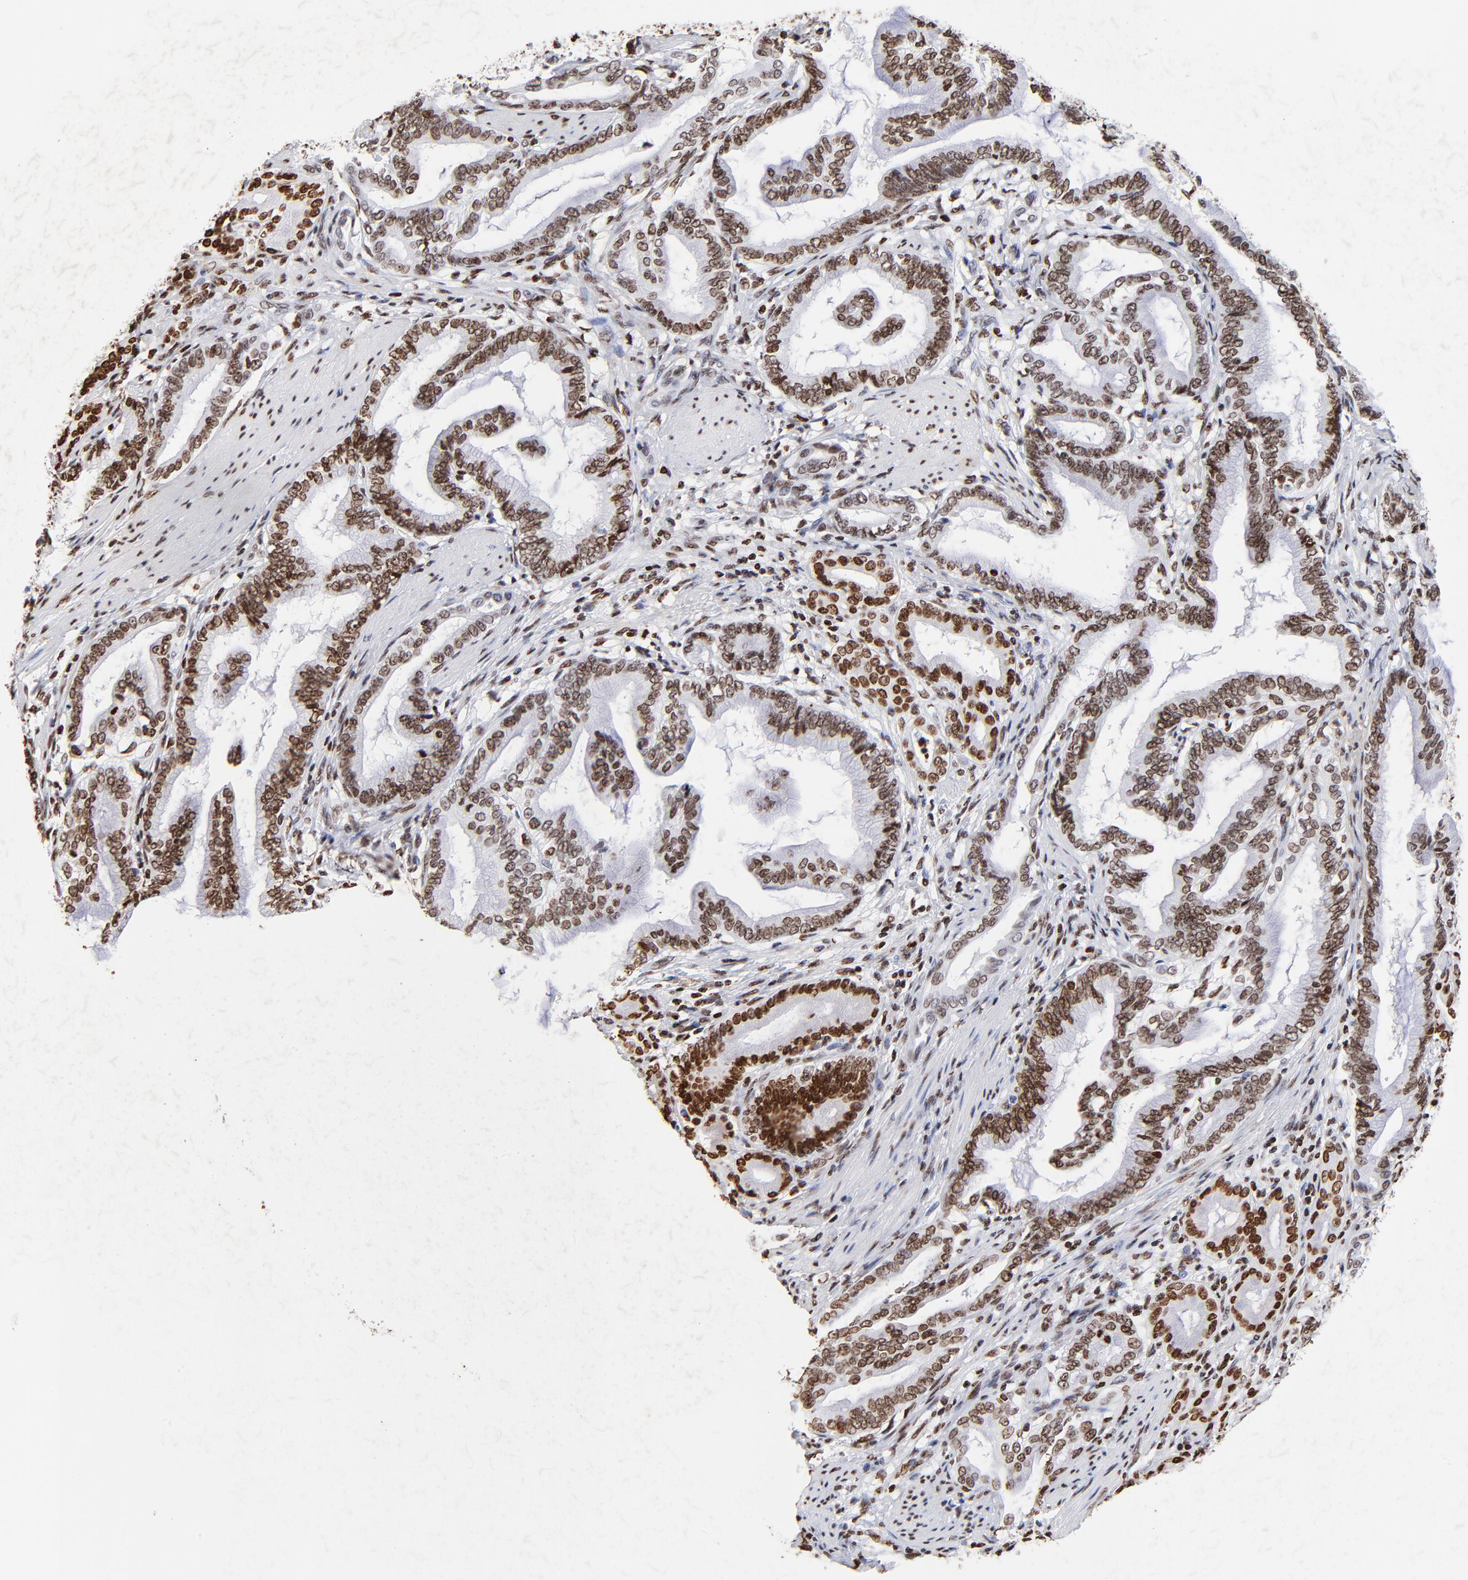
{"staining": {"intensity": "strong", "quantity": ">75%", "location": "nuclear"}, "tissue": "pancreatic cancer", "cell_type": "Tumor cells", "image_type": "cancer", "snomed": [{"axis": "morphology", "description": "Adenocarcinoma, NOS"}, {"axis": "topography", "description": "Pancreas"}], "caption": "This is an image of immunohistochemistry (IHC) staining of pancreatic cancer (adenocarcinoma), which shows strong positivity in the nuclear of tumor cells.", "gene": "FBH1", "patient": {"sex": "female", "age": 64}}